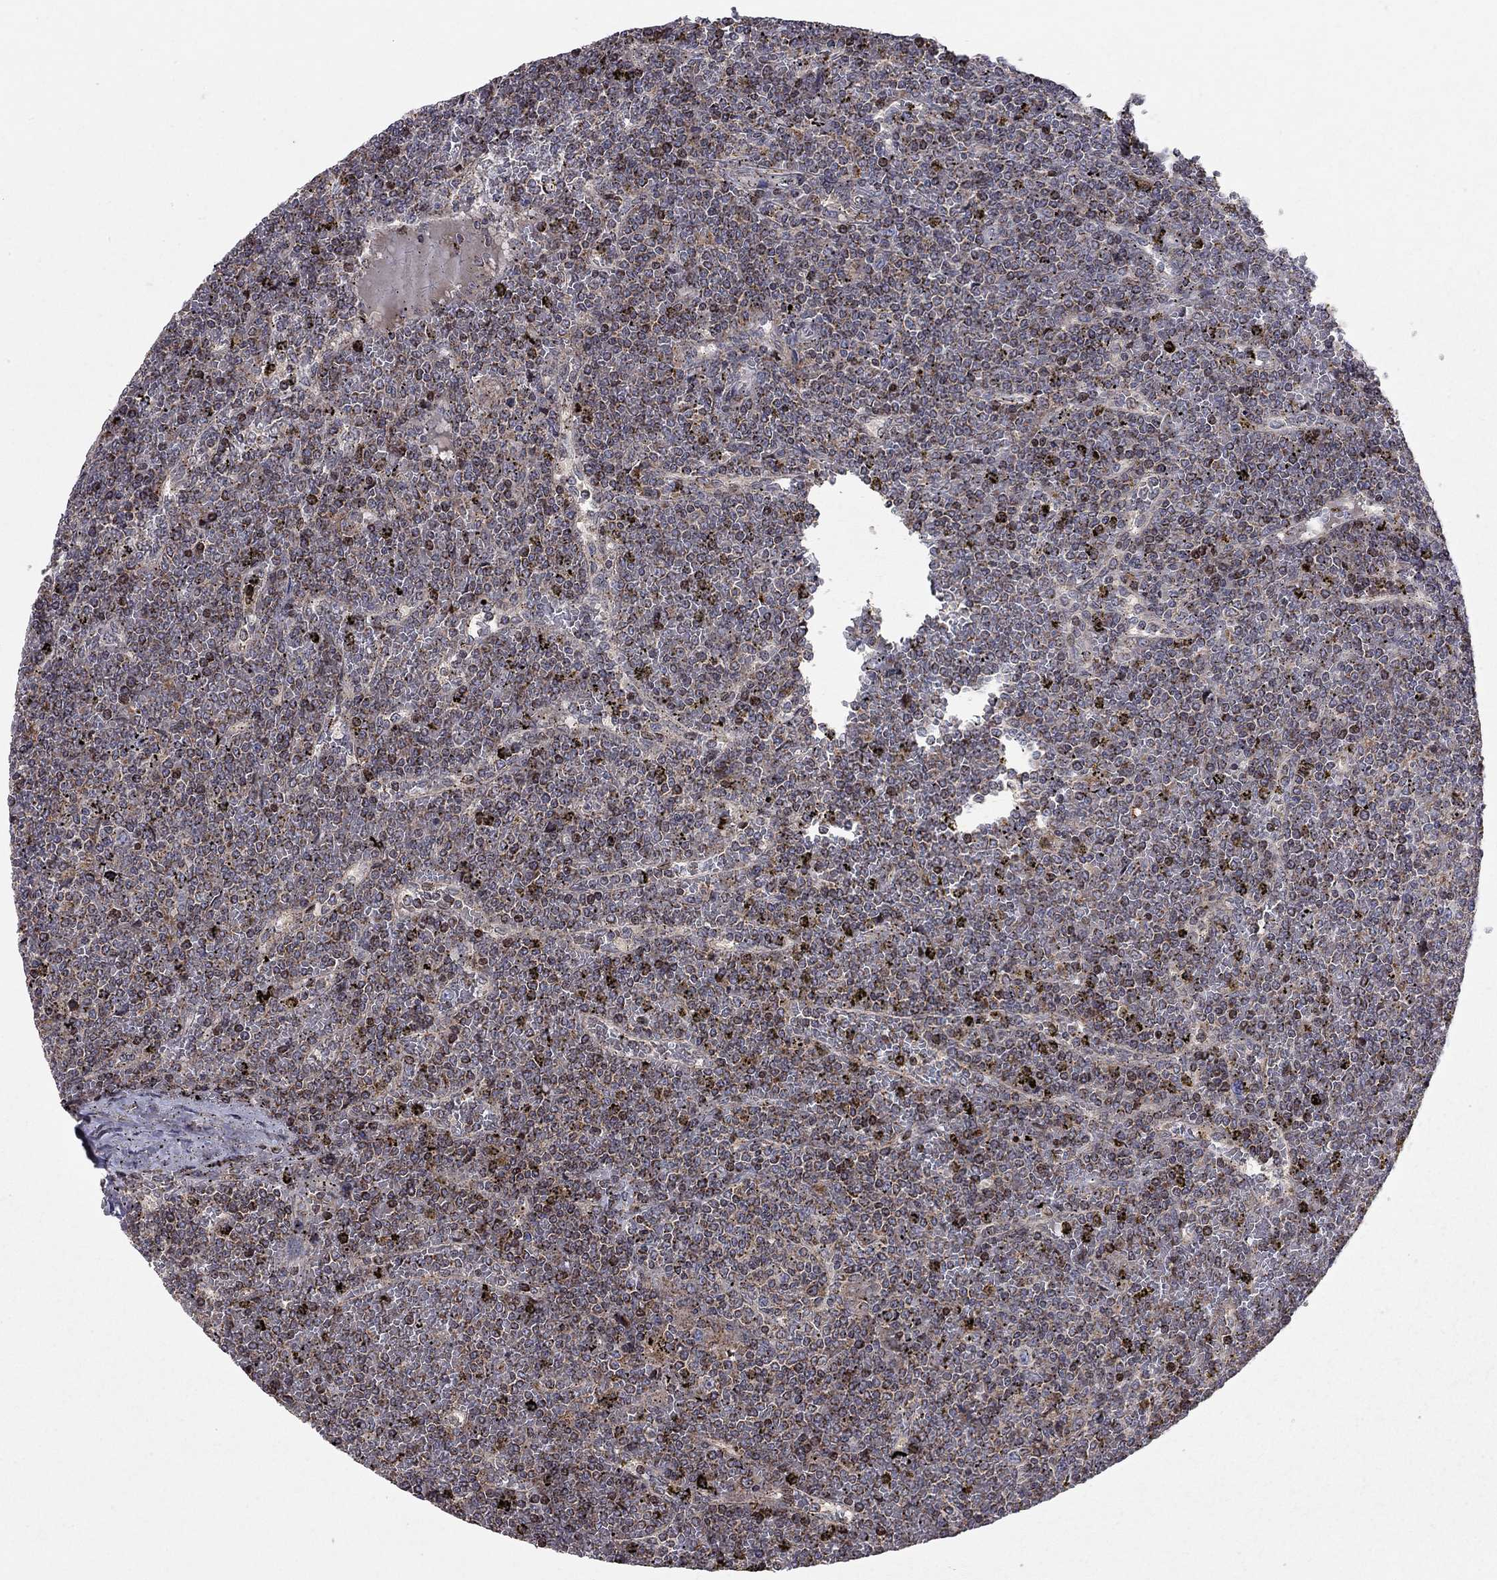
{"staining": {"intensity": "weak", "quantity": "25%-75%", "location": "cytoplasmic/membranous"}, "tissue": "lymphoma", "cell_type": "Tumor cells", "image_type": "cancer", "snomed": [{"axis": "morphology", "description": "Malignant lymphoma, non-Hodgkin's type, Low grade"}, {"axis": "topography", "description": "Spleen"}], "caption": "Immunohistochemical staining of human lymphoma demonstrates weak cytoplasmic/membranous protein expression in approximately 25%-75% of tumor cells.", "gene": "ERN2", "patient": {"sex": "female", "age": 19}}